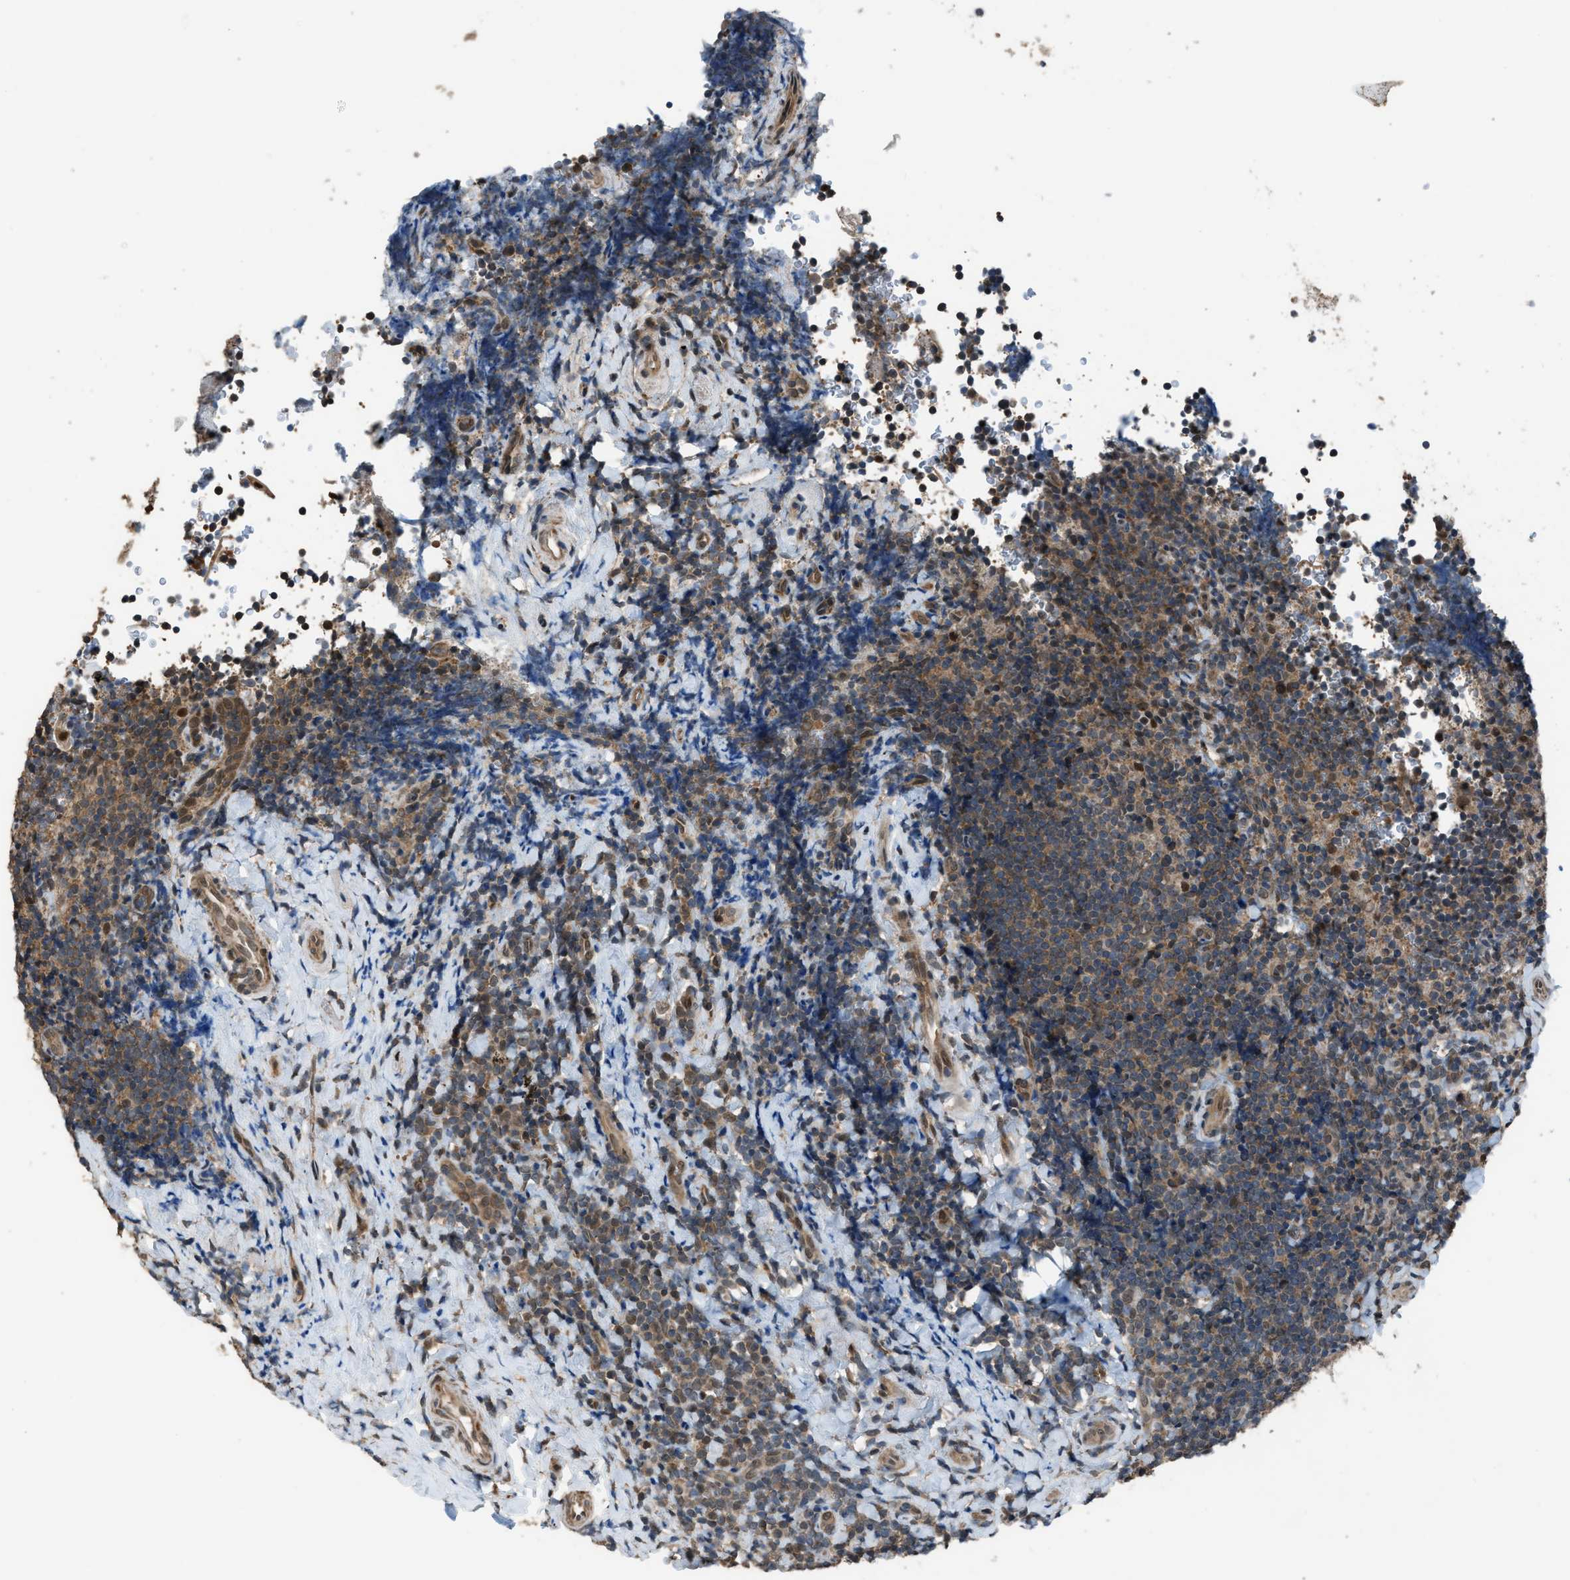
{"staining": {"intensity": "strong", "quantity": "<25%", "location": "nuclear"}, "tissue": "tonsil", "cell_type": "Germinal center cells", "image_type": "normal", "snomed": [{"axis": "morphology", "description": "Normal tissue, NOS"}, {"axis": "topography", "description": "Tonsil"}], "caption": "Strong nuclear positivity for a protein is appreciated in about <25% of germinal center cells of benign tonsil using IHC.", "gene": "KPNA6", "patient": {"sex": "male", "age": 37}}